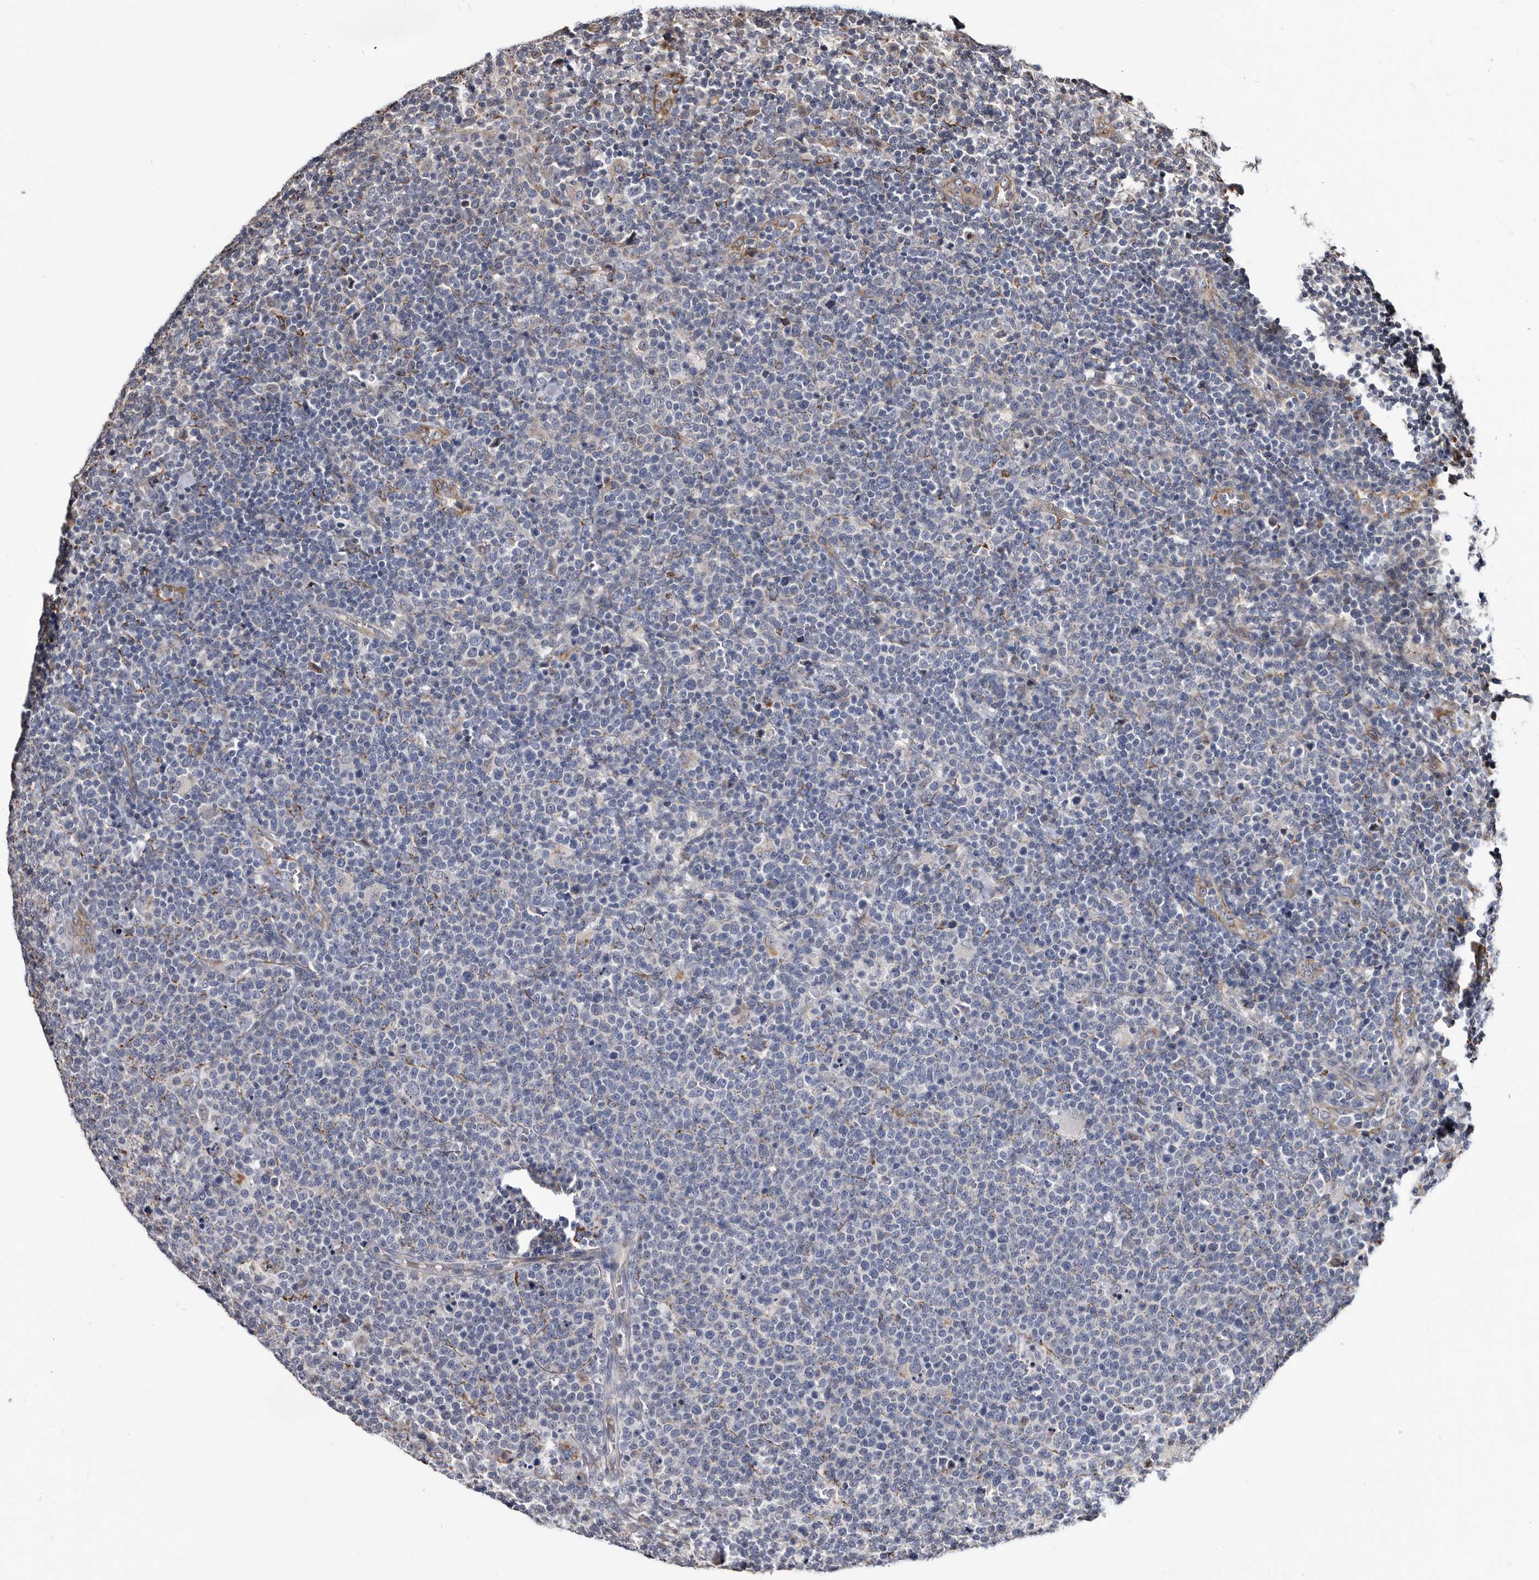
{"staining": {"intensity": "negative", "quantity": "none", "location": "none"}, "tissue": "lymphoma", "cell_type": "Tumor cells", "image_type": "cancer", "snomed": [{"axis": "morphology", "description": "Malignant lymphoma, non-Hodgkin's type, High grade"}, {"axis": "topography", "description": "Lymph node"}], "caption": "The photomicrograph shows no significant expression in tumor cells of lymphoma.", "gene": "CTSA", "patient": {"sex": "male", "age": 61}}